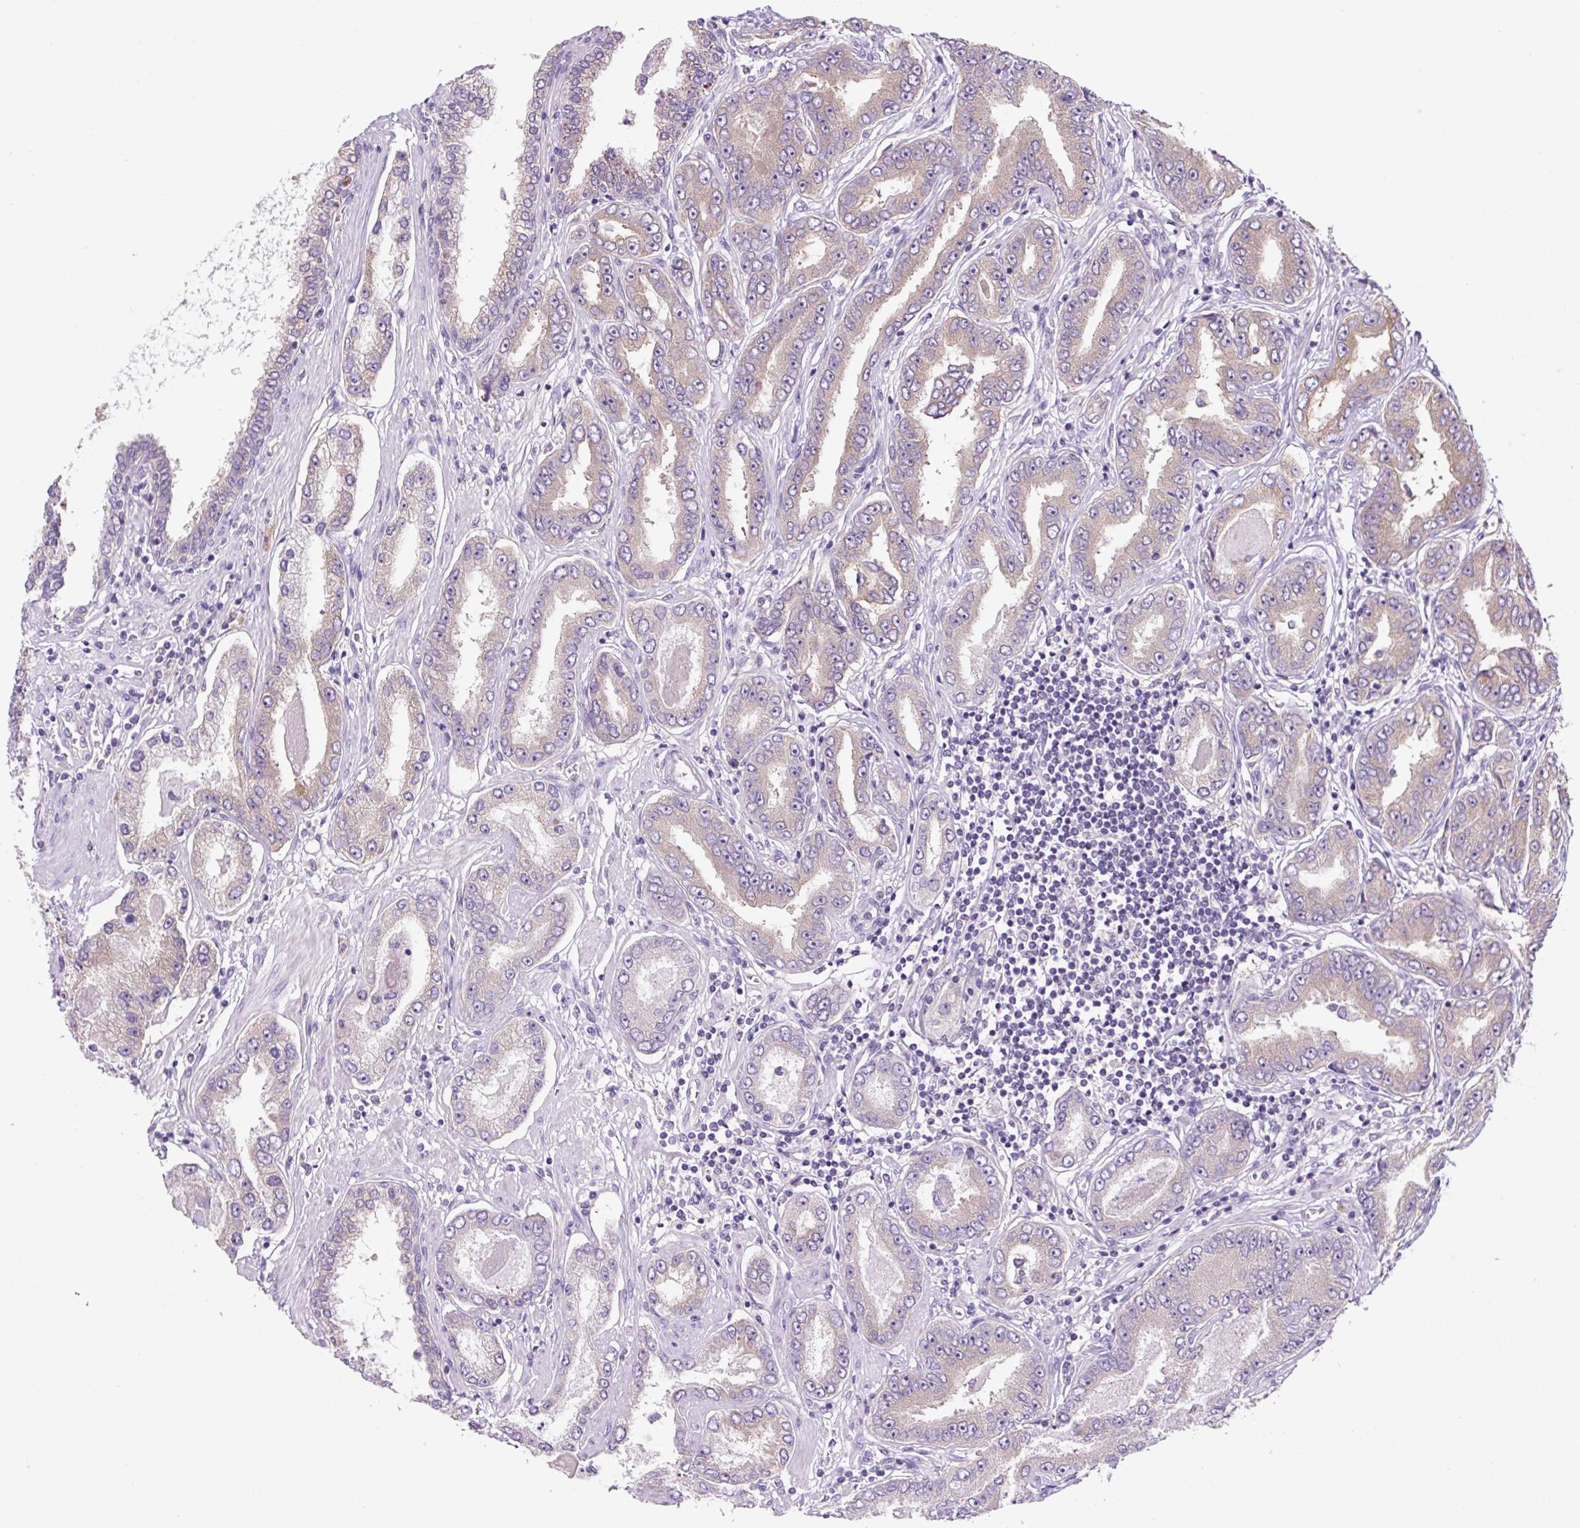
{"staining": {"intensity": "moderate", "quantity": "25%-75%", "location": "cytoplasmic/membranous"}, "tissue": "prostate cancer", "cell_type": "Tumor cells", "image_type": "cancer", "snomed": [{"axis": "morphology", "description": "Adenocarcinoma, High grade"}, {"axis": "topography", "description": "Prostate"}], "caption": "Moderate cytoplasmic/membranous staining for a protein is seen in approximately 25%-75% of tumor cells of prostate adenocarcinoma (high-grade) using immunohistochemistry (IHC).", "gene": "GORASP1", "patient": {"sex": "male", "age": 72}}